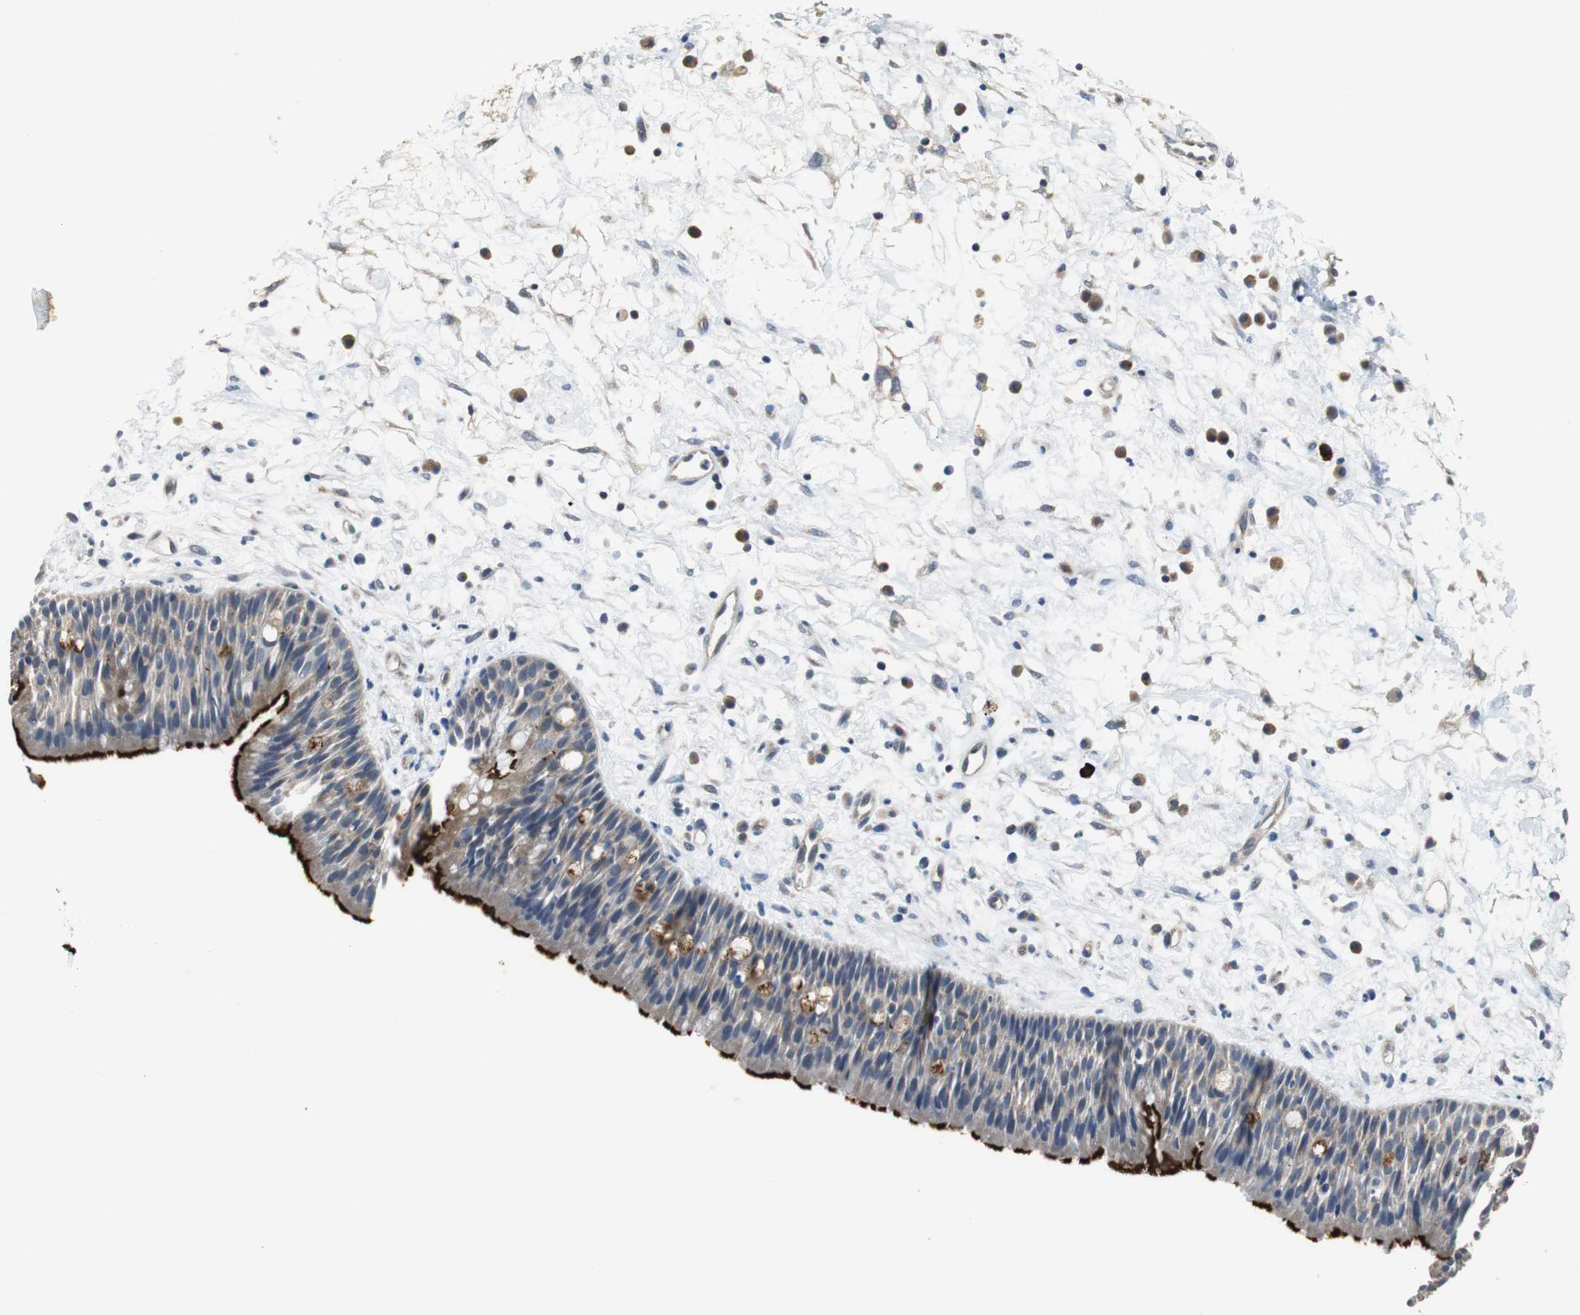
{"staining": {"intensity": "strong", "quantity": ">75%", "location": "cytoplasmic/membranous"}, "tissue": "nasopharynx", "cell_type": "Respiratory epithelial cells", "image_type": "normal", "snomed": [{"axis": "morphology", "description": "Normal tissue, NOS"}, {"axis": "topography", "description": "Nasopharynx"}], "caption": "Respiratory epithelial cells demonstrate strong cytoplasmic/membranous staining in approximately >75% of cells in benign nasopharynx.", "gene": "MTIF2", "patient": {"sex": "male", "age": 13}}